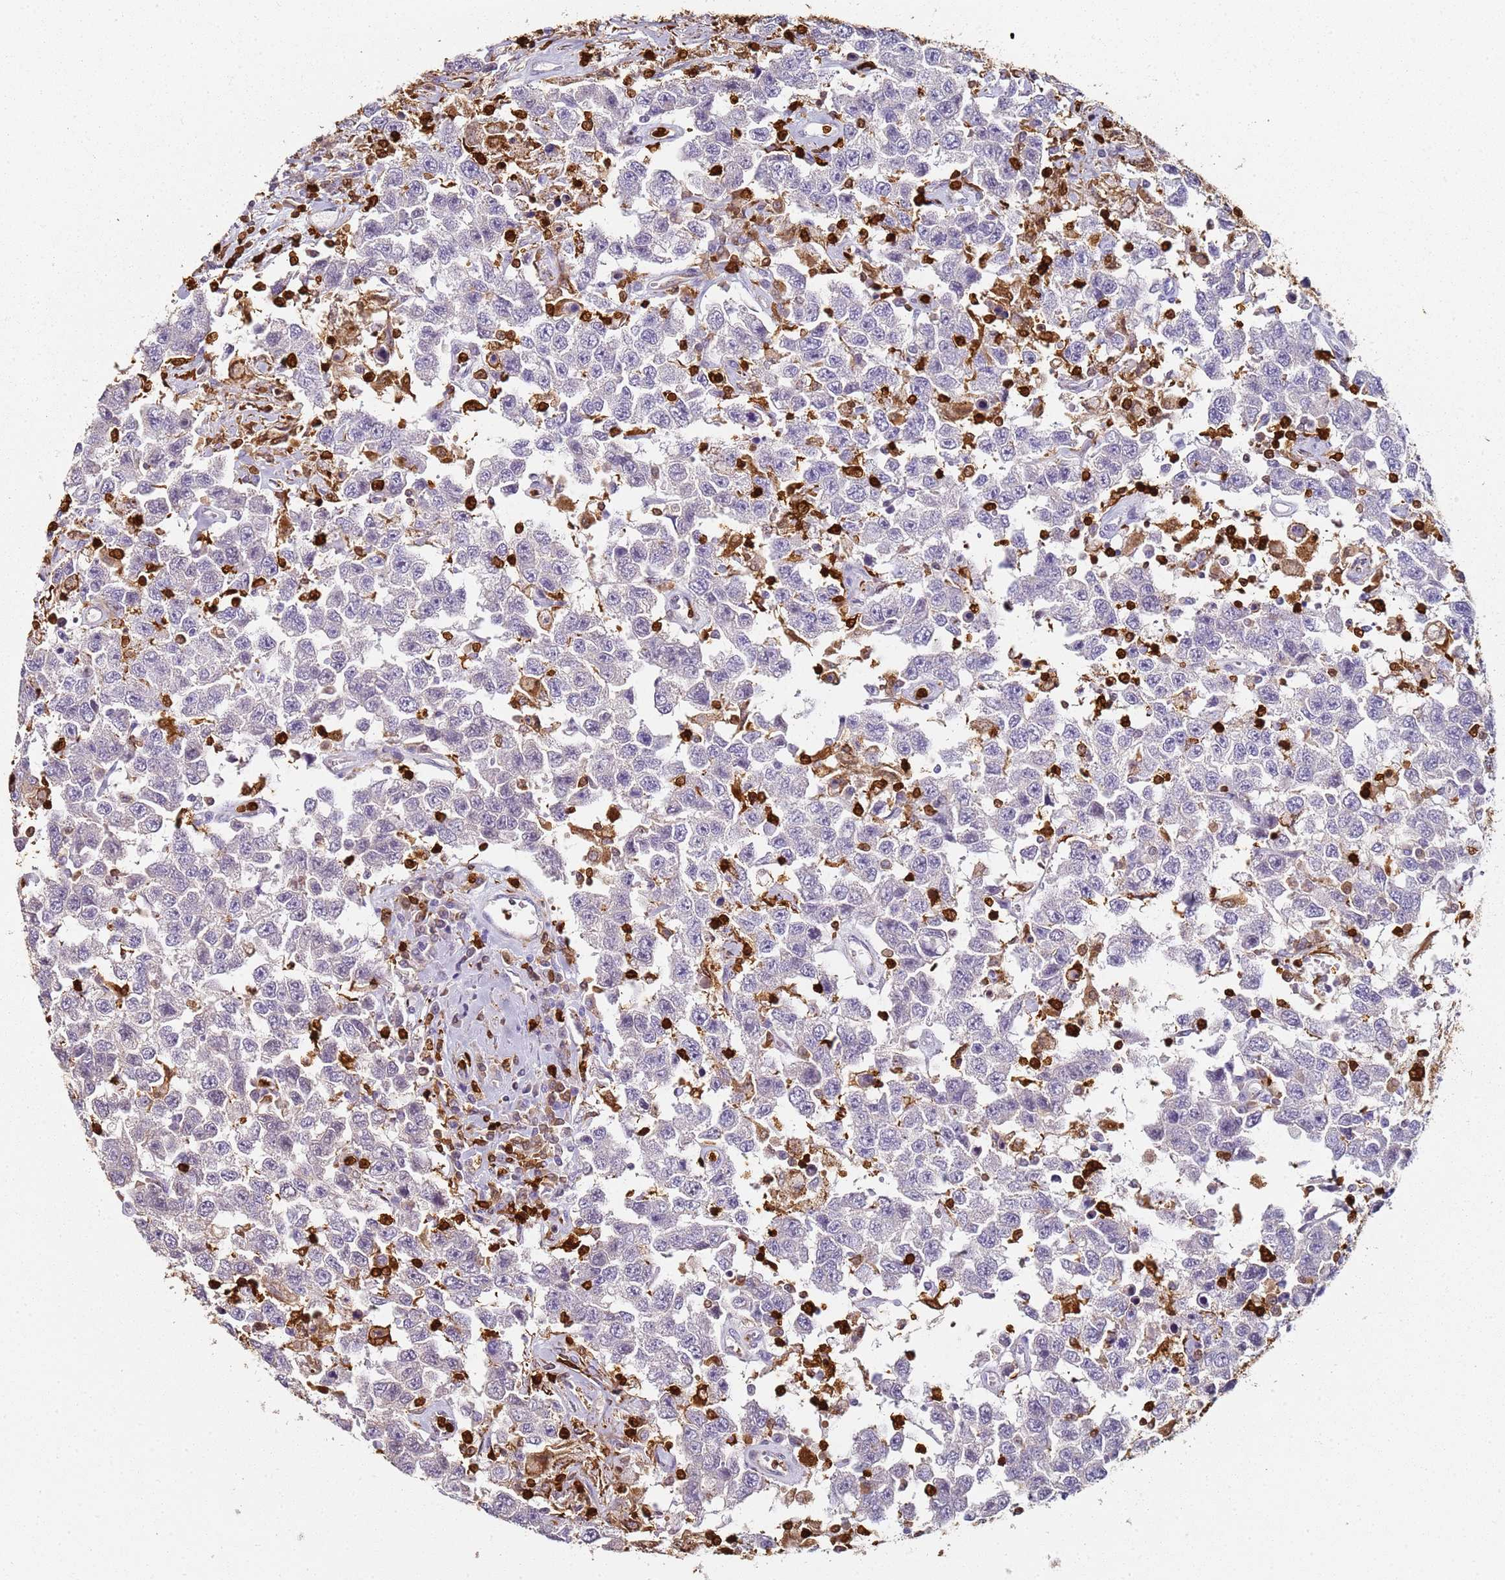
{"staining": {"intensity": "negative", "quantity": "none", "location": "none"}, "tissue": "testis cancer", "cell_type": "Tumor cells", "image_type": "cancer", "snomed": [{"axis": "morphology", "description": "Seminoma, NOS"}, {"axis": "topography", "description": "Testis"}], "caption": "A histopathology image of human testis cancer (seminoma) is negative for staining in tumor cells. (DAB IHC, high magnification).", "gene": "S100A4", "patient": {"sex": "male", "age": 41}}